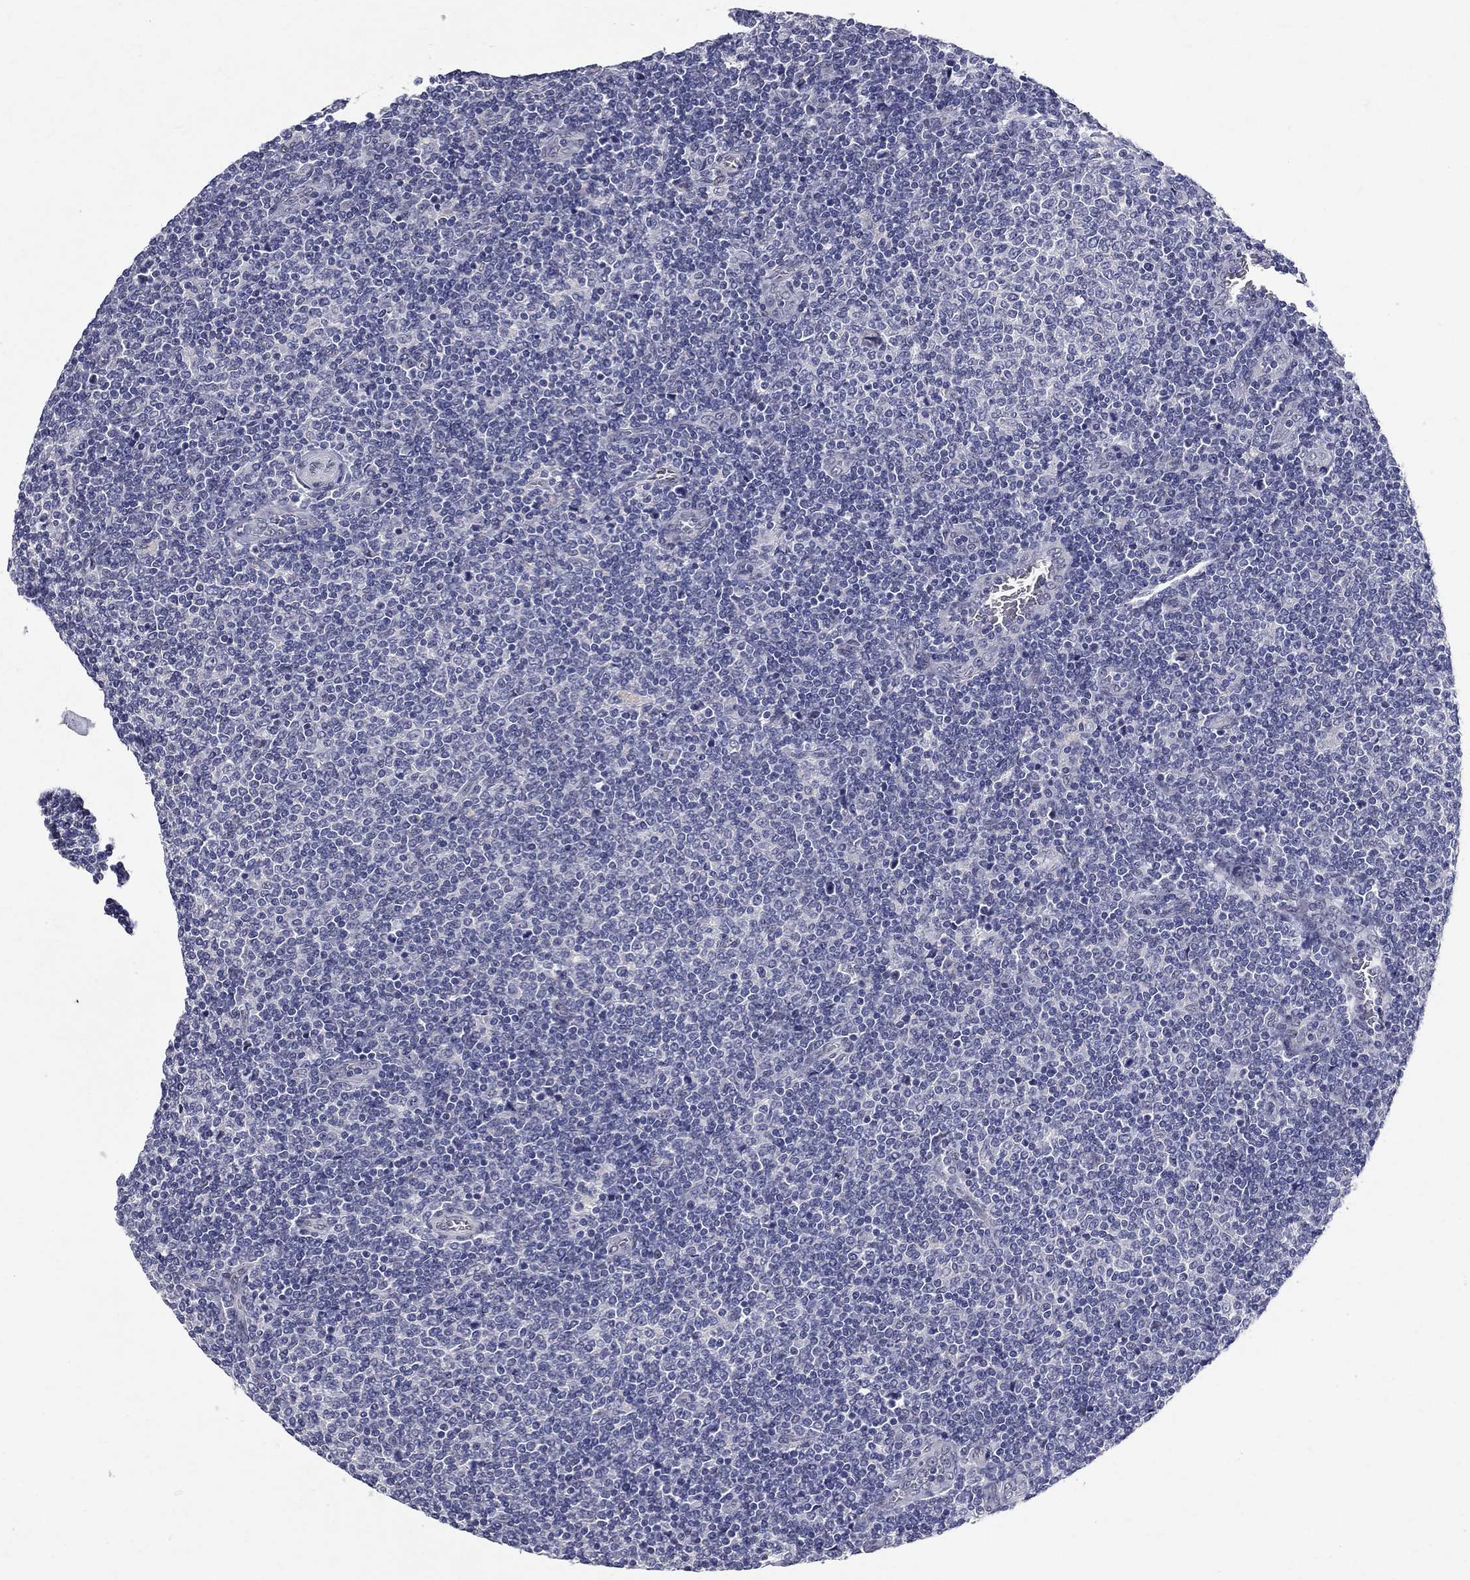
{"staining": {"intensity": "negative", "quantity": "none", "location": "none"}, "tissue": "lymphoma", "cell_type": "Tumor cells", "image_type": "cancer", "snomed": [{"axis": "morphology", "description": "Malignant lymphoma, non-Hodgkin's type, Low grade"}, {"axis": "topography", "description": "Lymph node"}], "caption": "DAB immunohistochemical staining of human malignant lymphoma, non-Hodgkin's type (low-grade) shows no significant positivity in tumor cells.", "gene": "RBFOX1", "patient": {"sex": "male", "age": 52}}